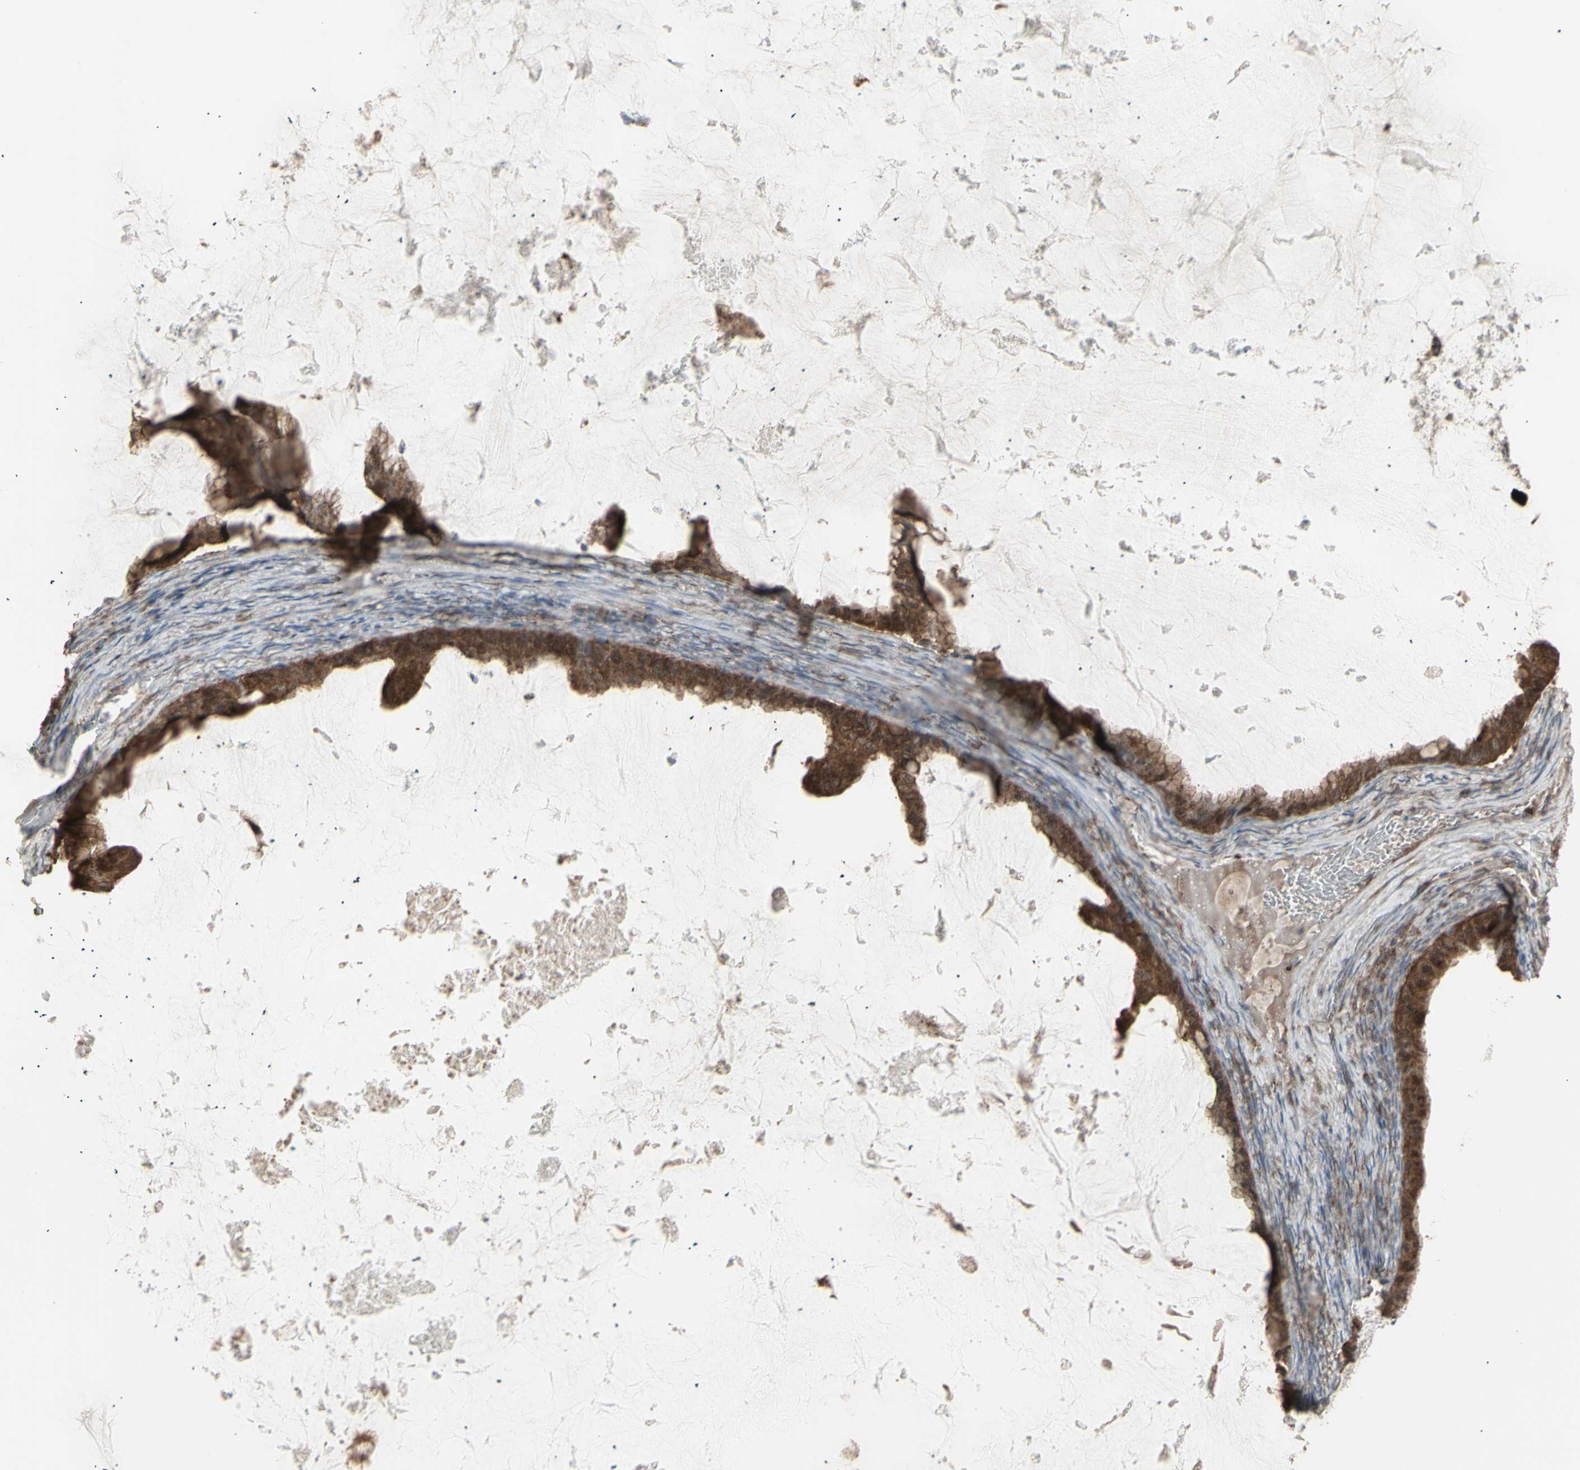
{"staining": {"intensity": "strong", "quantity": ">75%", "location": "cytoplasmic/membranous"}, "tissue": "ovarian cancer", "cell_type": "Tumor cells", "image_type": "cancer", "snomed": [{"axis": "morphology", "description": "Cystadenocarcinoma, mucinous, NOS"}, {"axis": "topography", "description": "Ovary"}], "caption": "Protein expression analysis of human mucinous cystadenocarcinoma (ovarian) reveals strong cytoplasmic/membranous staining in approximately >75% of tumor cells. (Brightfield microscopy of DAB IHC at high magnification).", "gene": "RNASEL", "patient": {"sex": "female", "age": 61}}